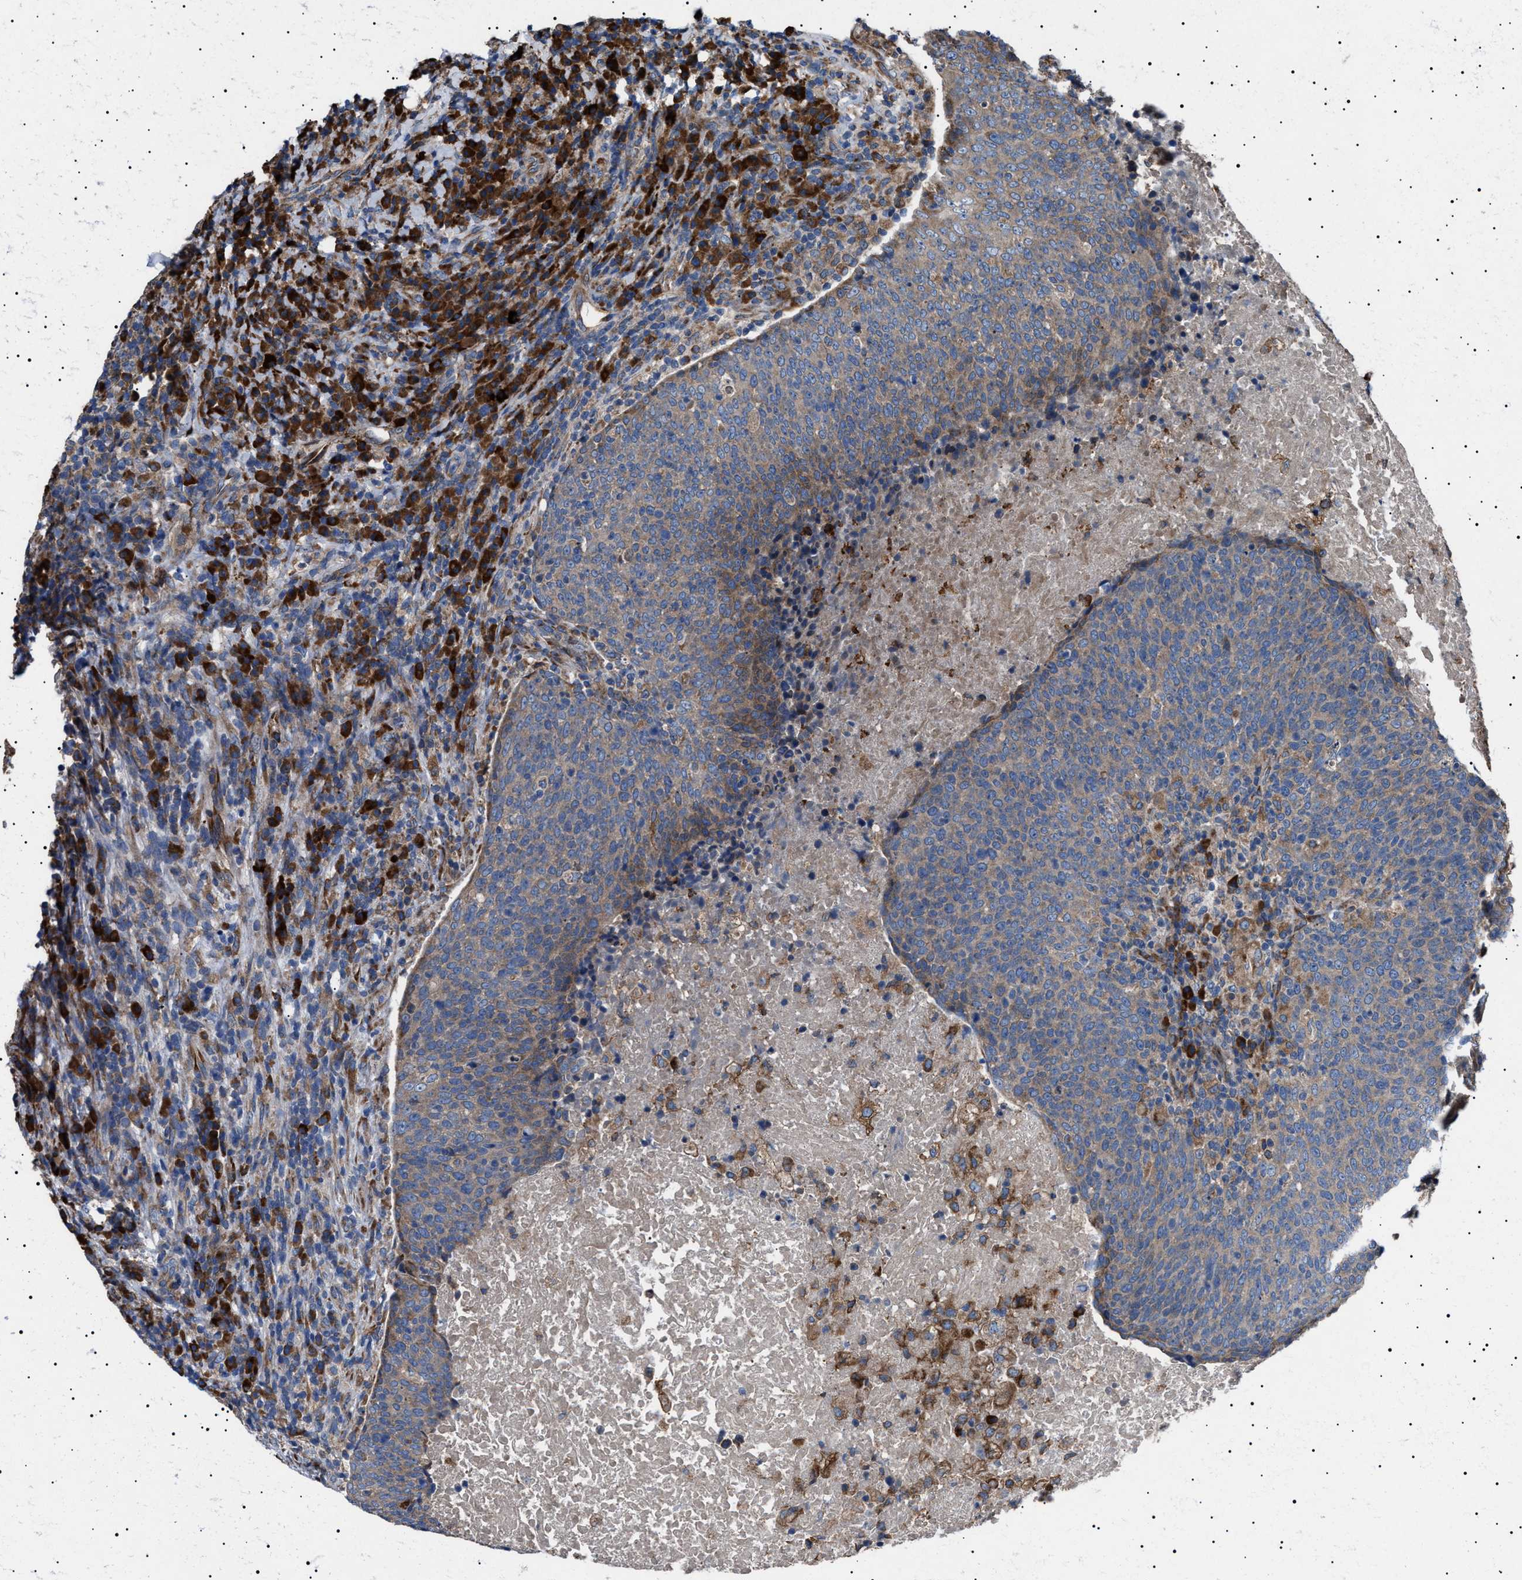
{"staining": {"intensity": "weak", "quantity": "25%-75%", "location": "cytoplasmic/membranous"}, "tissue": "head and neck cancer", "cell_type": "Tumor cells", "image_type": "cancer", "snomed": [{"axis": "morphology", "description": "Squamous cell carcinoma, NOS"}, {"axis": "morphology", "description": "Squamous cell carcinoma, metastatic, NOS"}, {"axis": "topography", "description": "Lymph node"}, {"axis": "topography", "description": "Head-Neck"}], "caption": "Human head and neck squamous cell carcinoma stained for a protein (brown) demonstrates weak cytoplasmic/membranous positive staining in about 25%-75% of tumor cells.", "gene": "TOP1MT", "patient": {"sex": "male", "age": 62}}